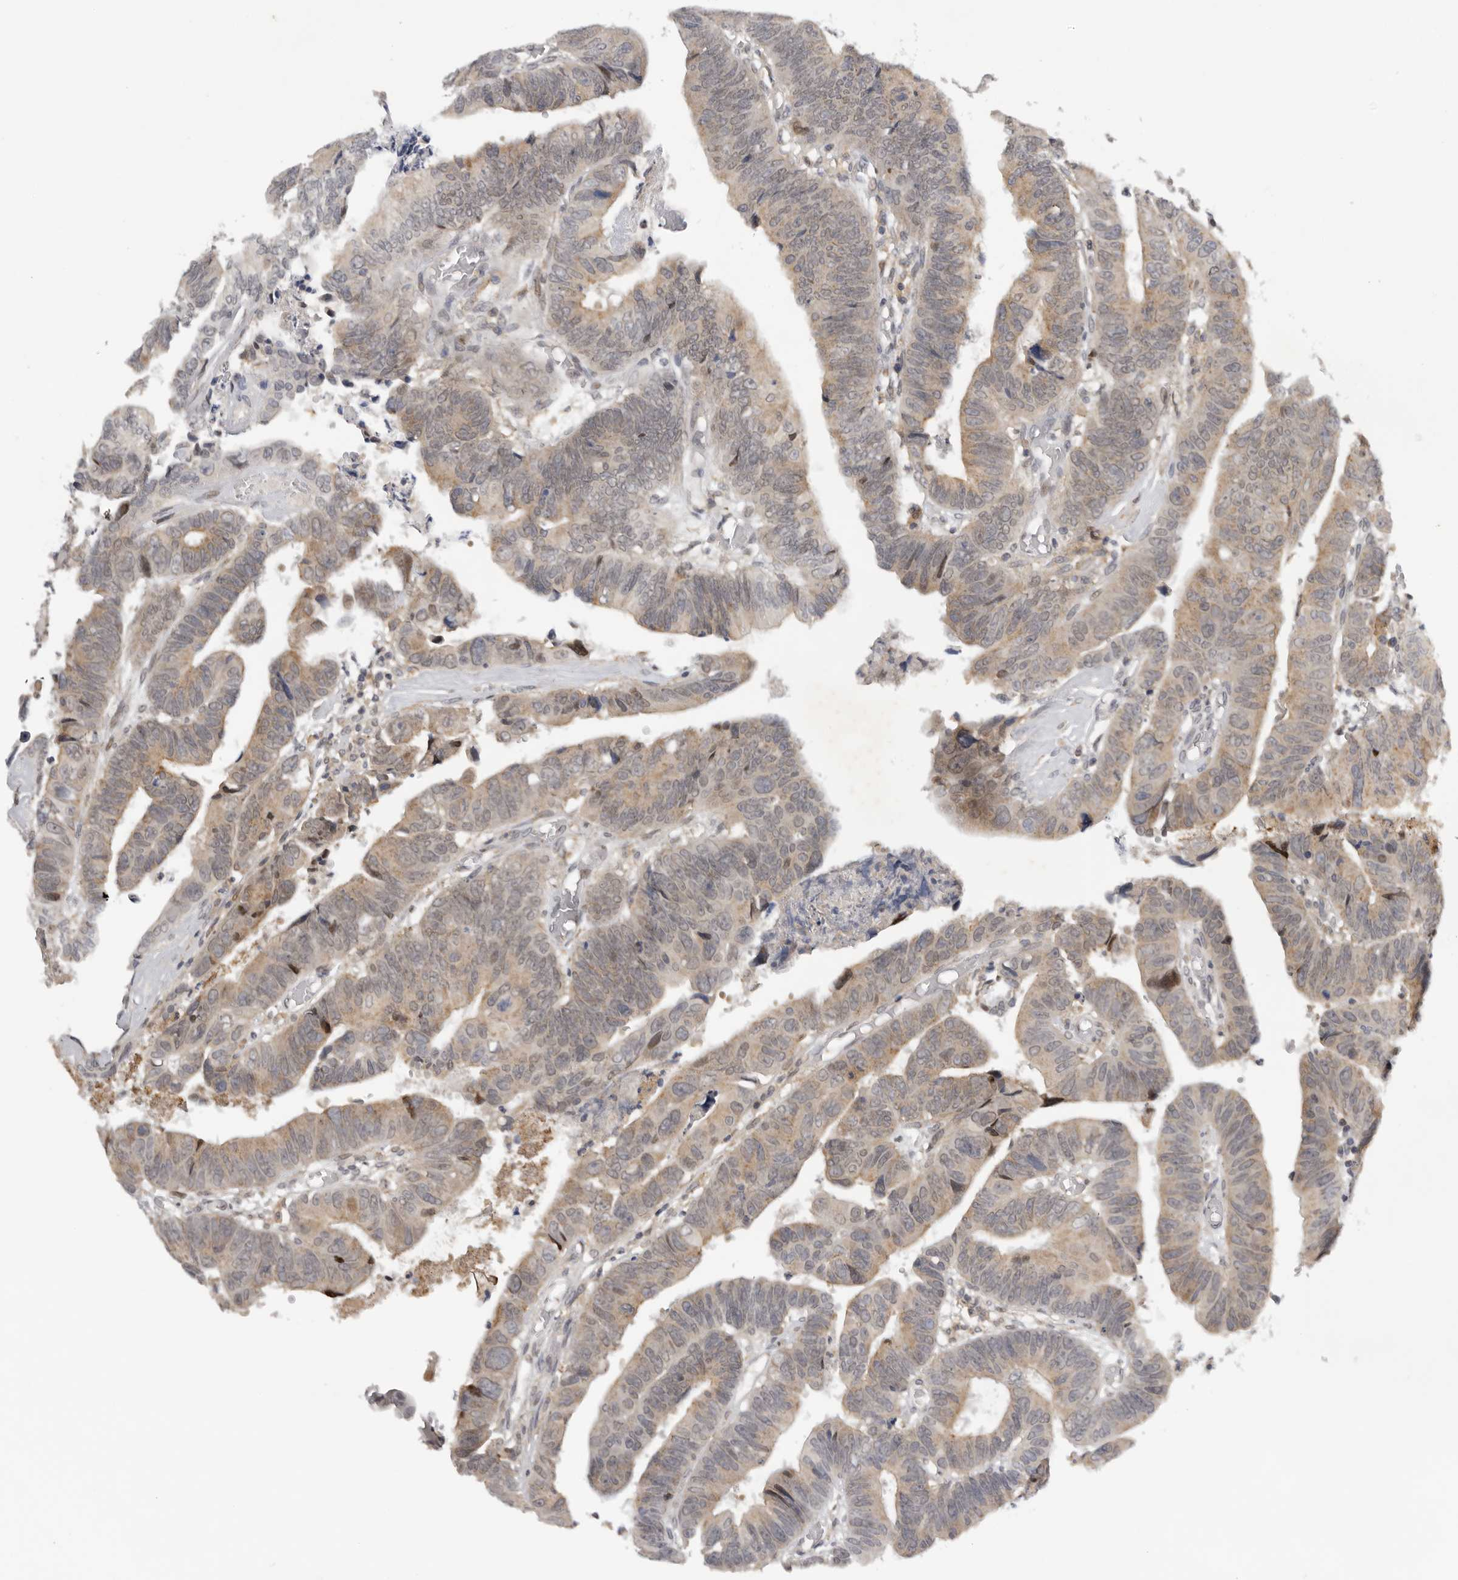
{"staining": {"intensity": "weak", "quantity": "25%-75%", "location": "cytoplasmic/membranous"}, "tissue": "colorectal cancer", "cell_type": "Tumor cells", "image_type": "cancer", "snomed": [{"axis": "morphology", "description": "Adenocarcinoma, NOS"}, {"axis": "topography", "description": "Rectum"}], "caption": "A brown stain highlights weak cytoplasmic/membranous positivity of a protein in human colorectal cancer tumor cells.", "gene": "KIF2B", "patient": {"sex": "female", "age": 65}}